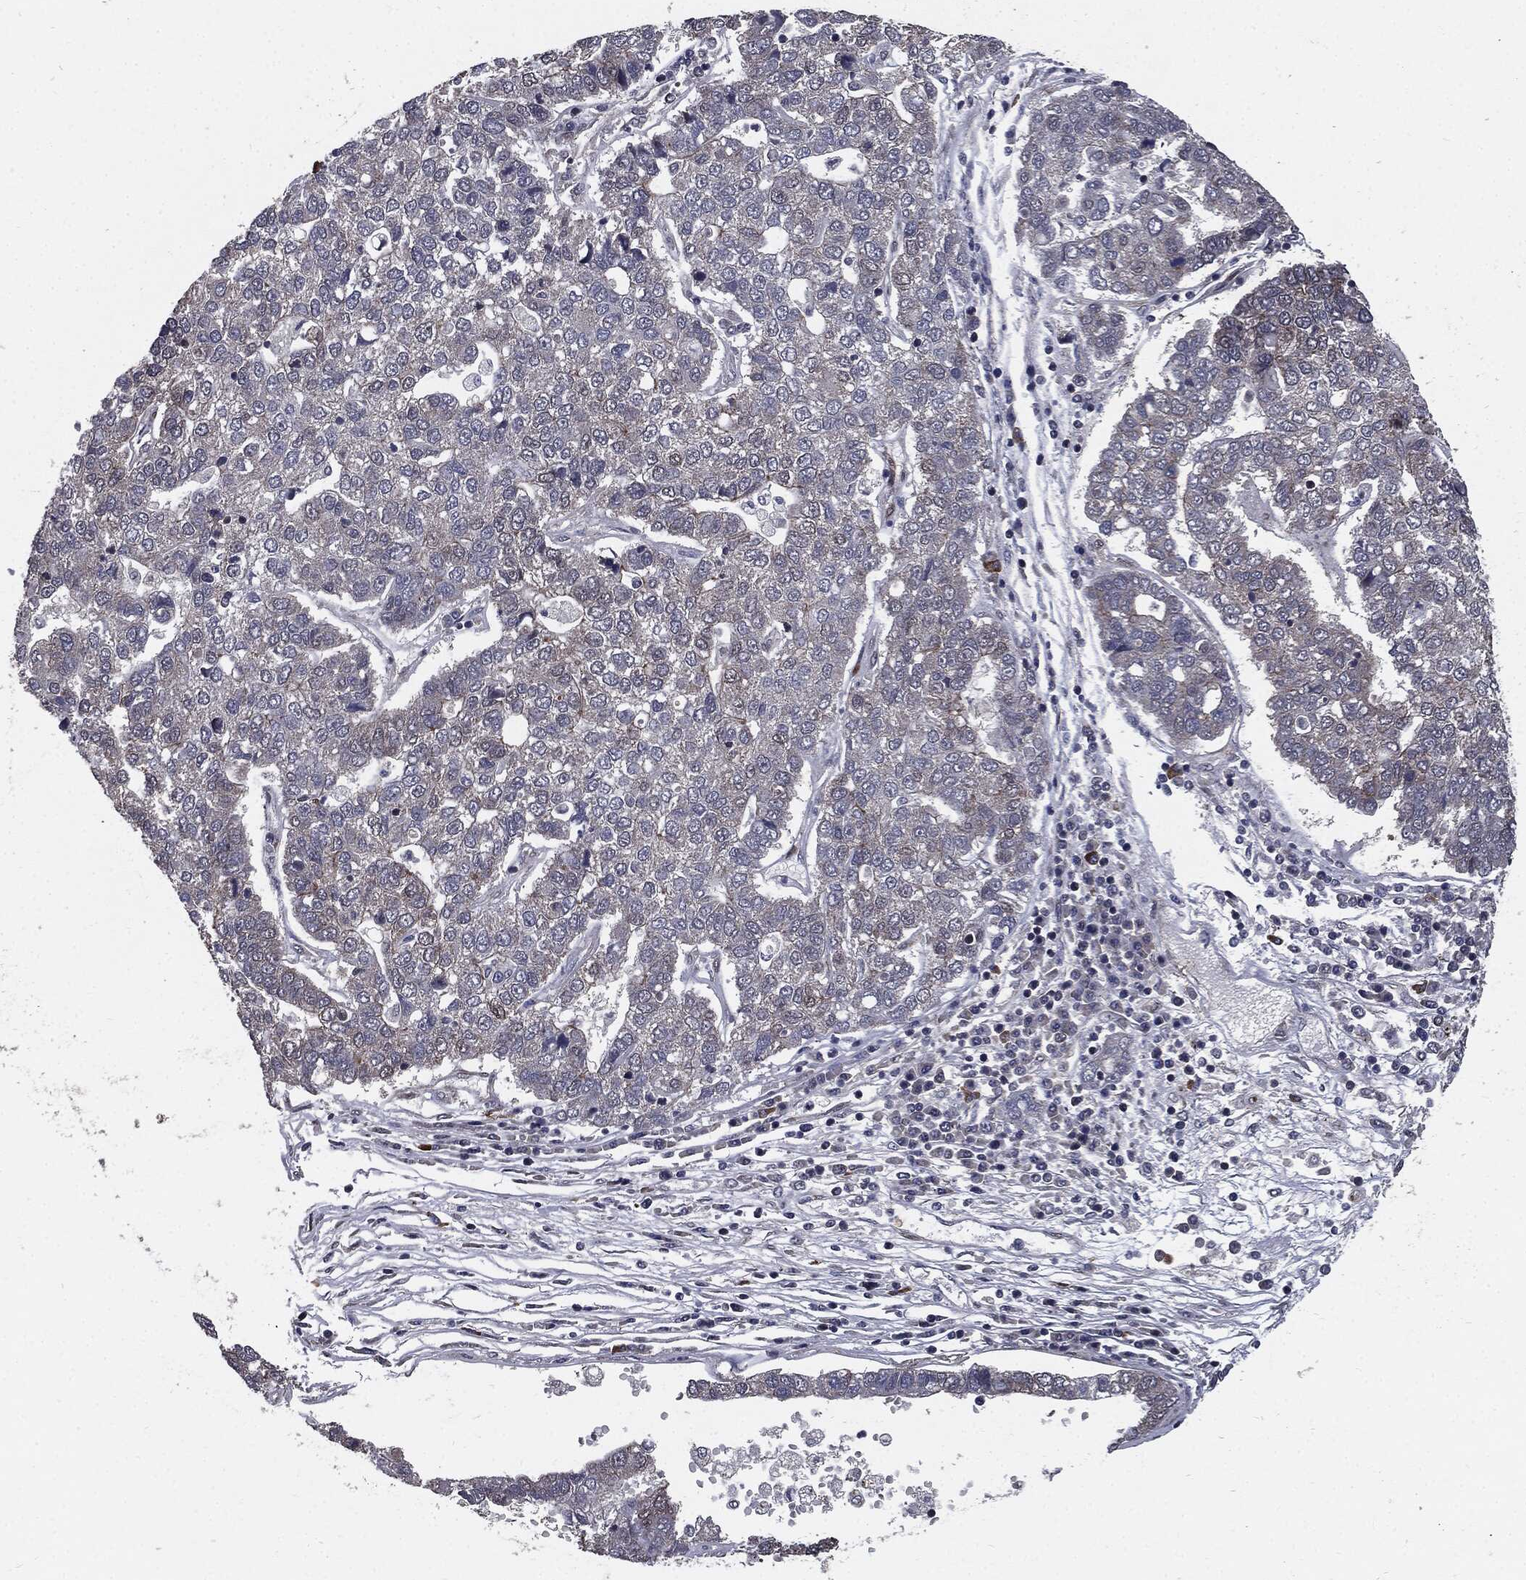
{"staining": {"intensity": "negative", "quantity": "none", "location": "none"}, "tissue": "pancreatic cancer", "cell_type": "Tumor cells", "image_type": "cancer", "snomed": [{"axis": "morphology", "description": "Adenocarcinoma, NOS"}, {"axis": "topography", "description": "Pancreas"}], "caption": "High magnification brightfield microscopy of pancreatic cancer stained with DAB (3,3'-diaminobenzidine) (brown) and counterstained with hematoxylin (blue): tumor cells show no significant staining.", "gene": "PTPA", "patient": {"sex": "female", "age": 61}}